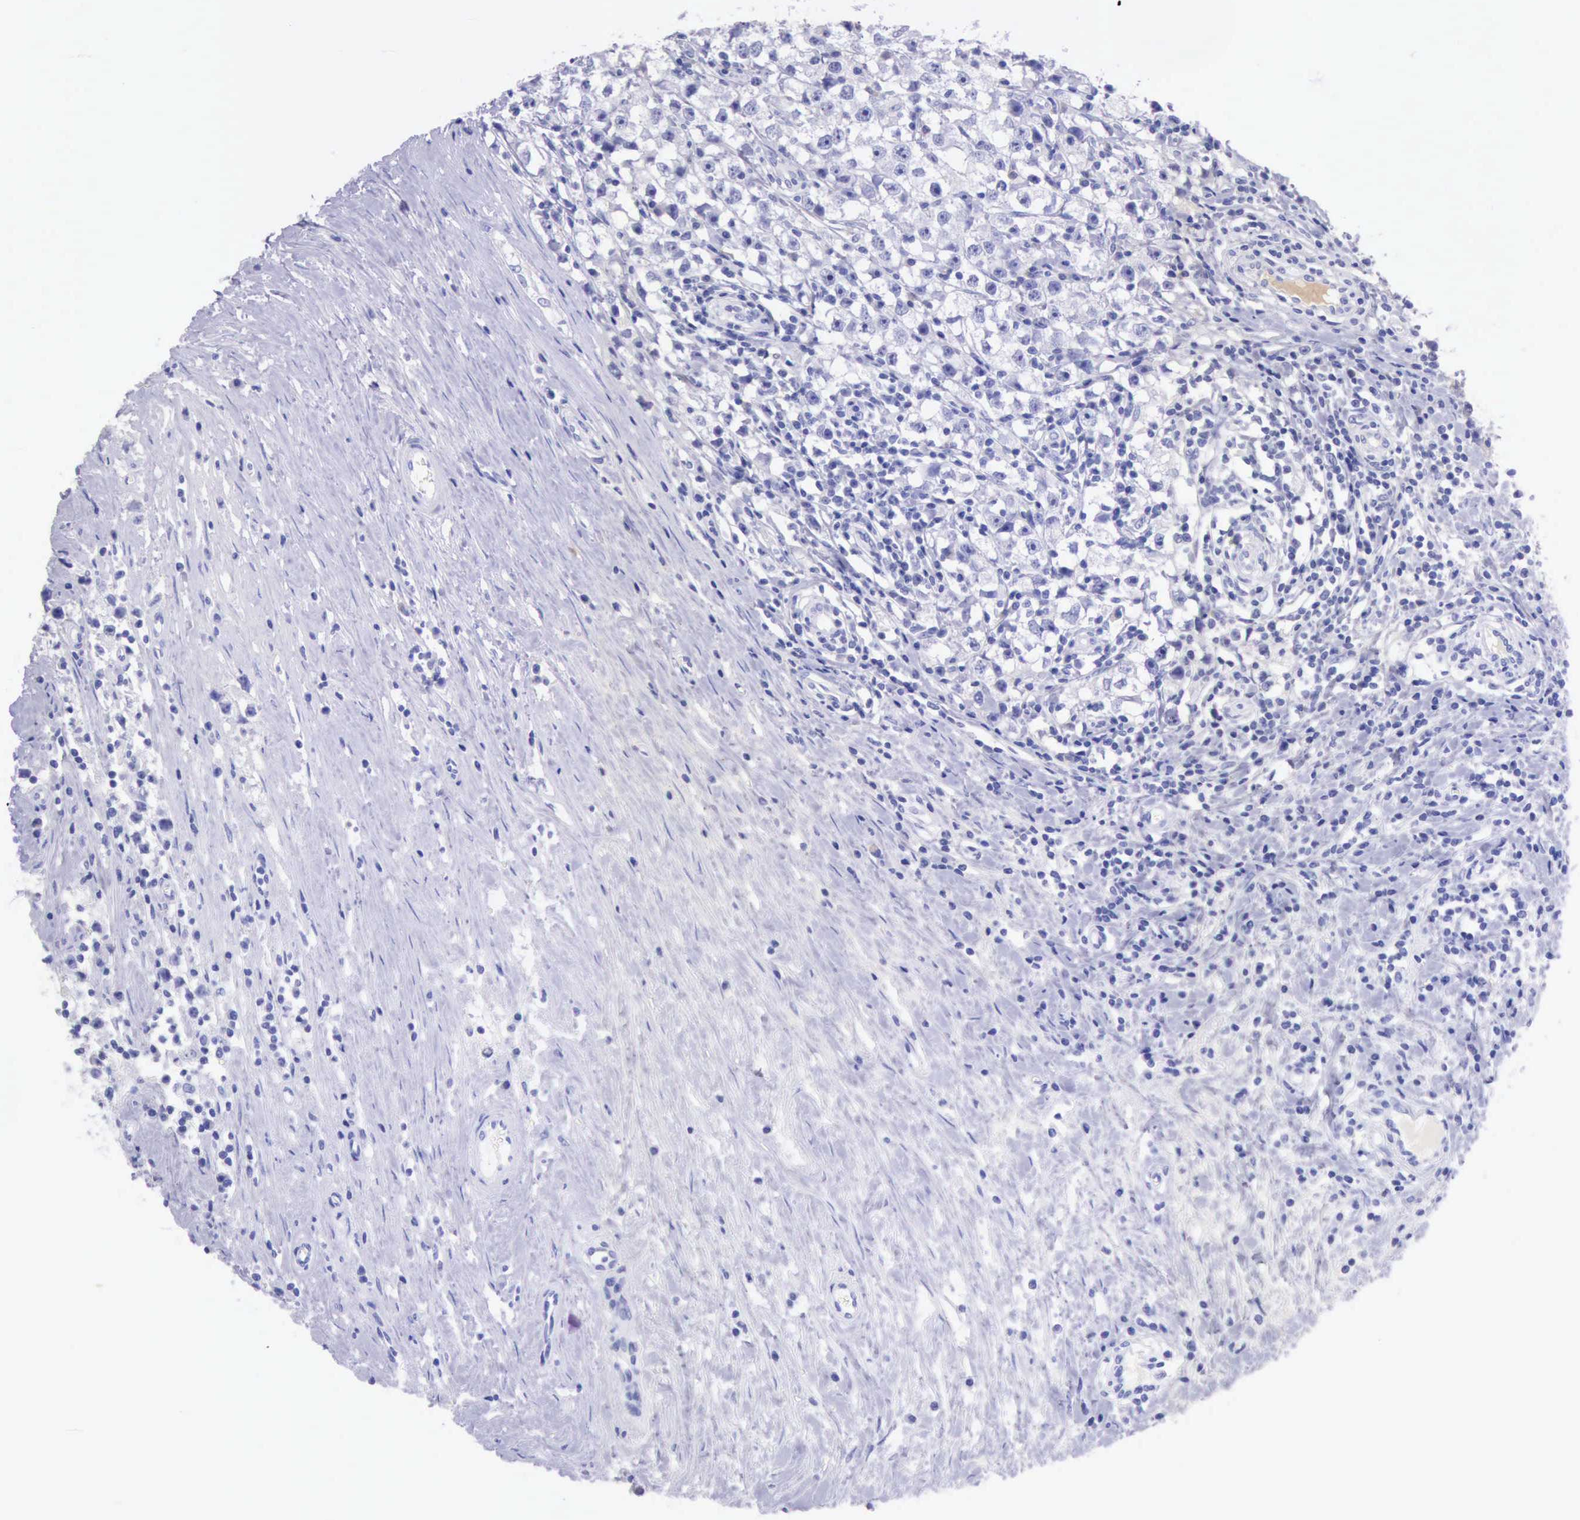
{"staining": {"intensity": "negative", "quantity": "none", "location": "none"}, "tissue": "testis cancer", "cell_type": "Tumor cells", "image_type": "cancer", "snomed": [{"axis": "morphology", "description": "Seminoma, NOS"}, {"axis": "topography", "description": "Testis"}], "caption": "Immunohistochemistry of human testis seminoma shows no positivity in tumor cells.", "gene": "KRT8", "patient": {"sex": "male", "age": 35}}